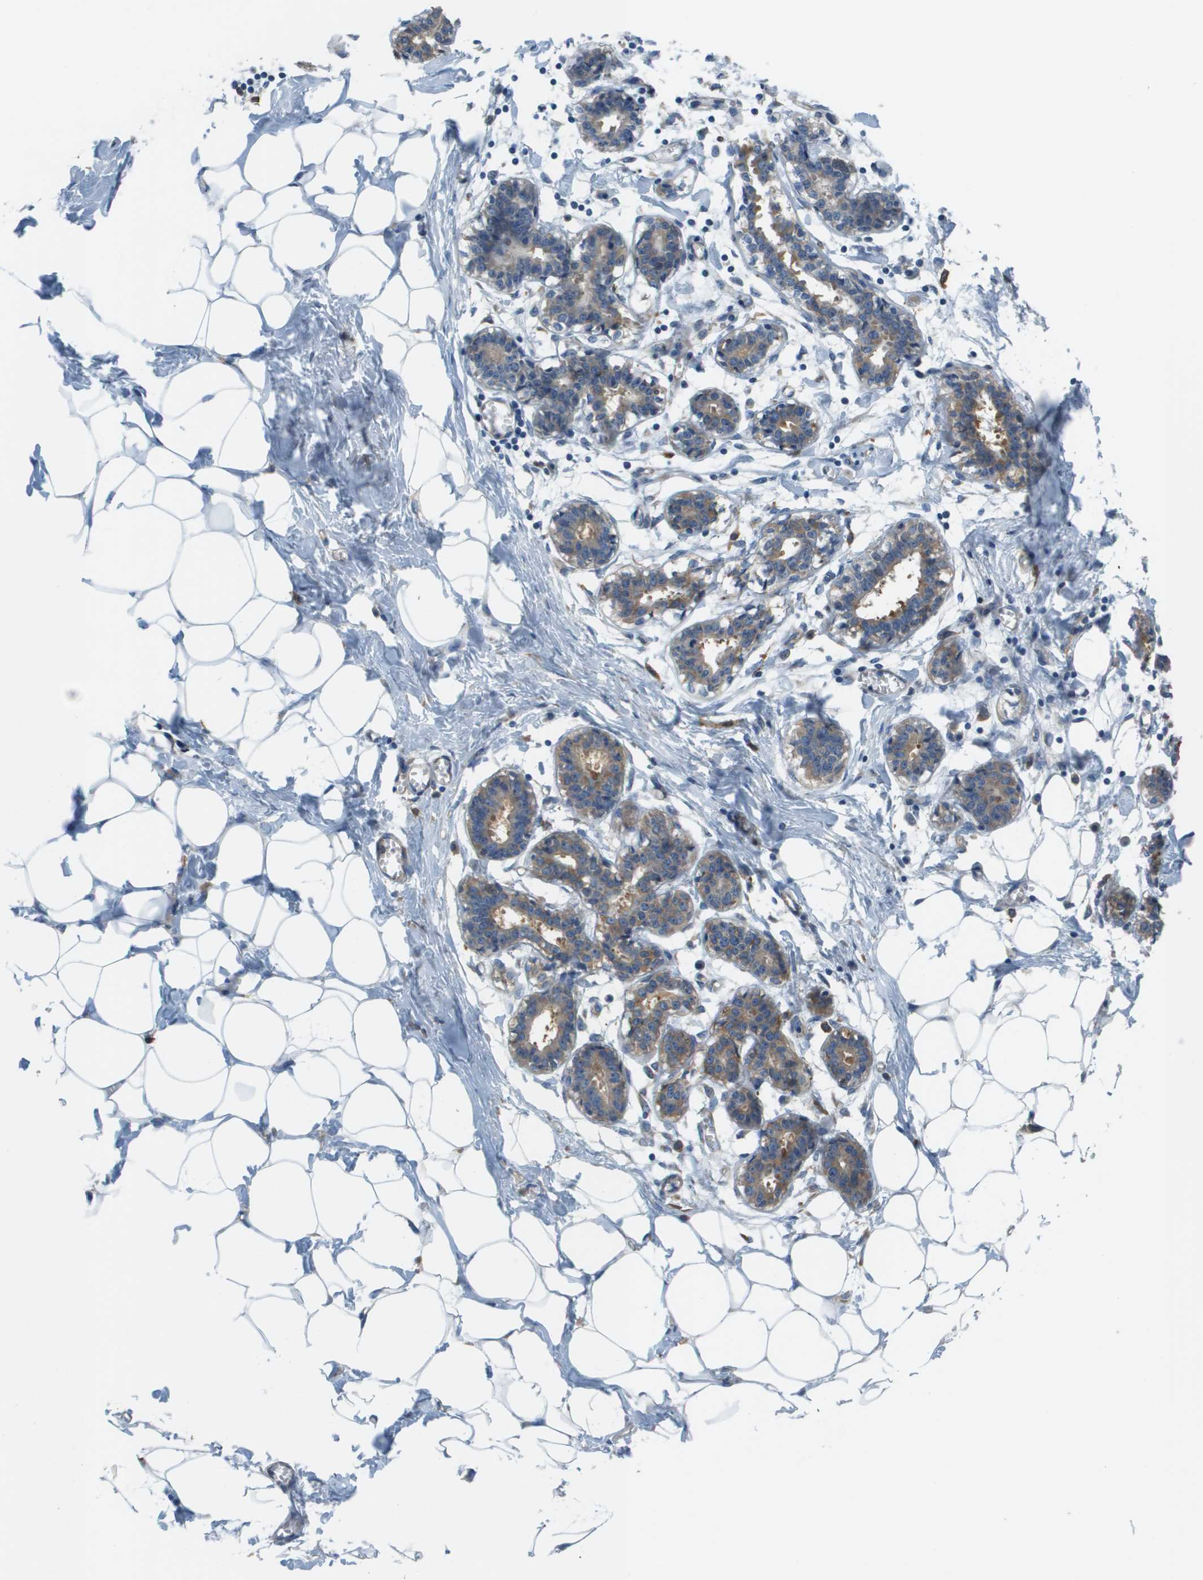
{"staining": {"intensity": "negative", "quantity": "none", "location": "none"}, "tissue": "breast", "cell_type": "Adipocytes", "image_type": "normal", "snomed": [{"axis": "morphology", "description": "Normal tissue, NOS"}, {"axis": "topography", "description": "Breast"}], "caption": "This is an immunohistochemistry (IHC) histopathology image of unremarkable human breast. There is no positivity in adipocytes.", "gene": "CORO1B", "patient": {"sex": "female", "age": 27}}